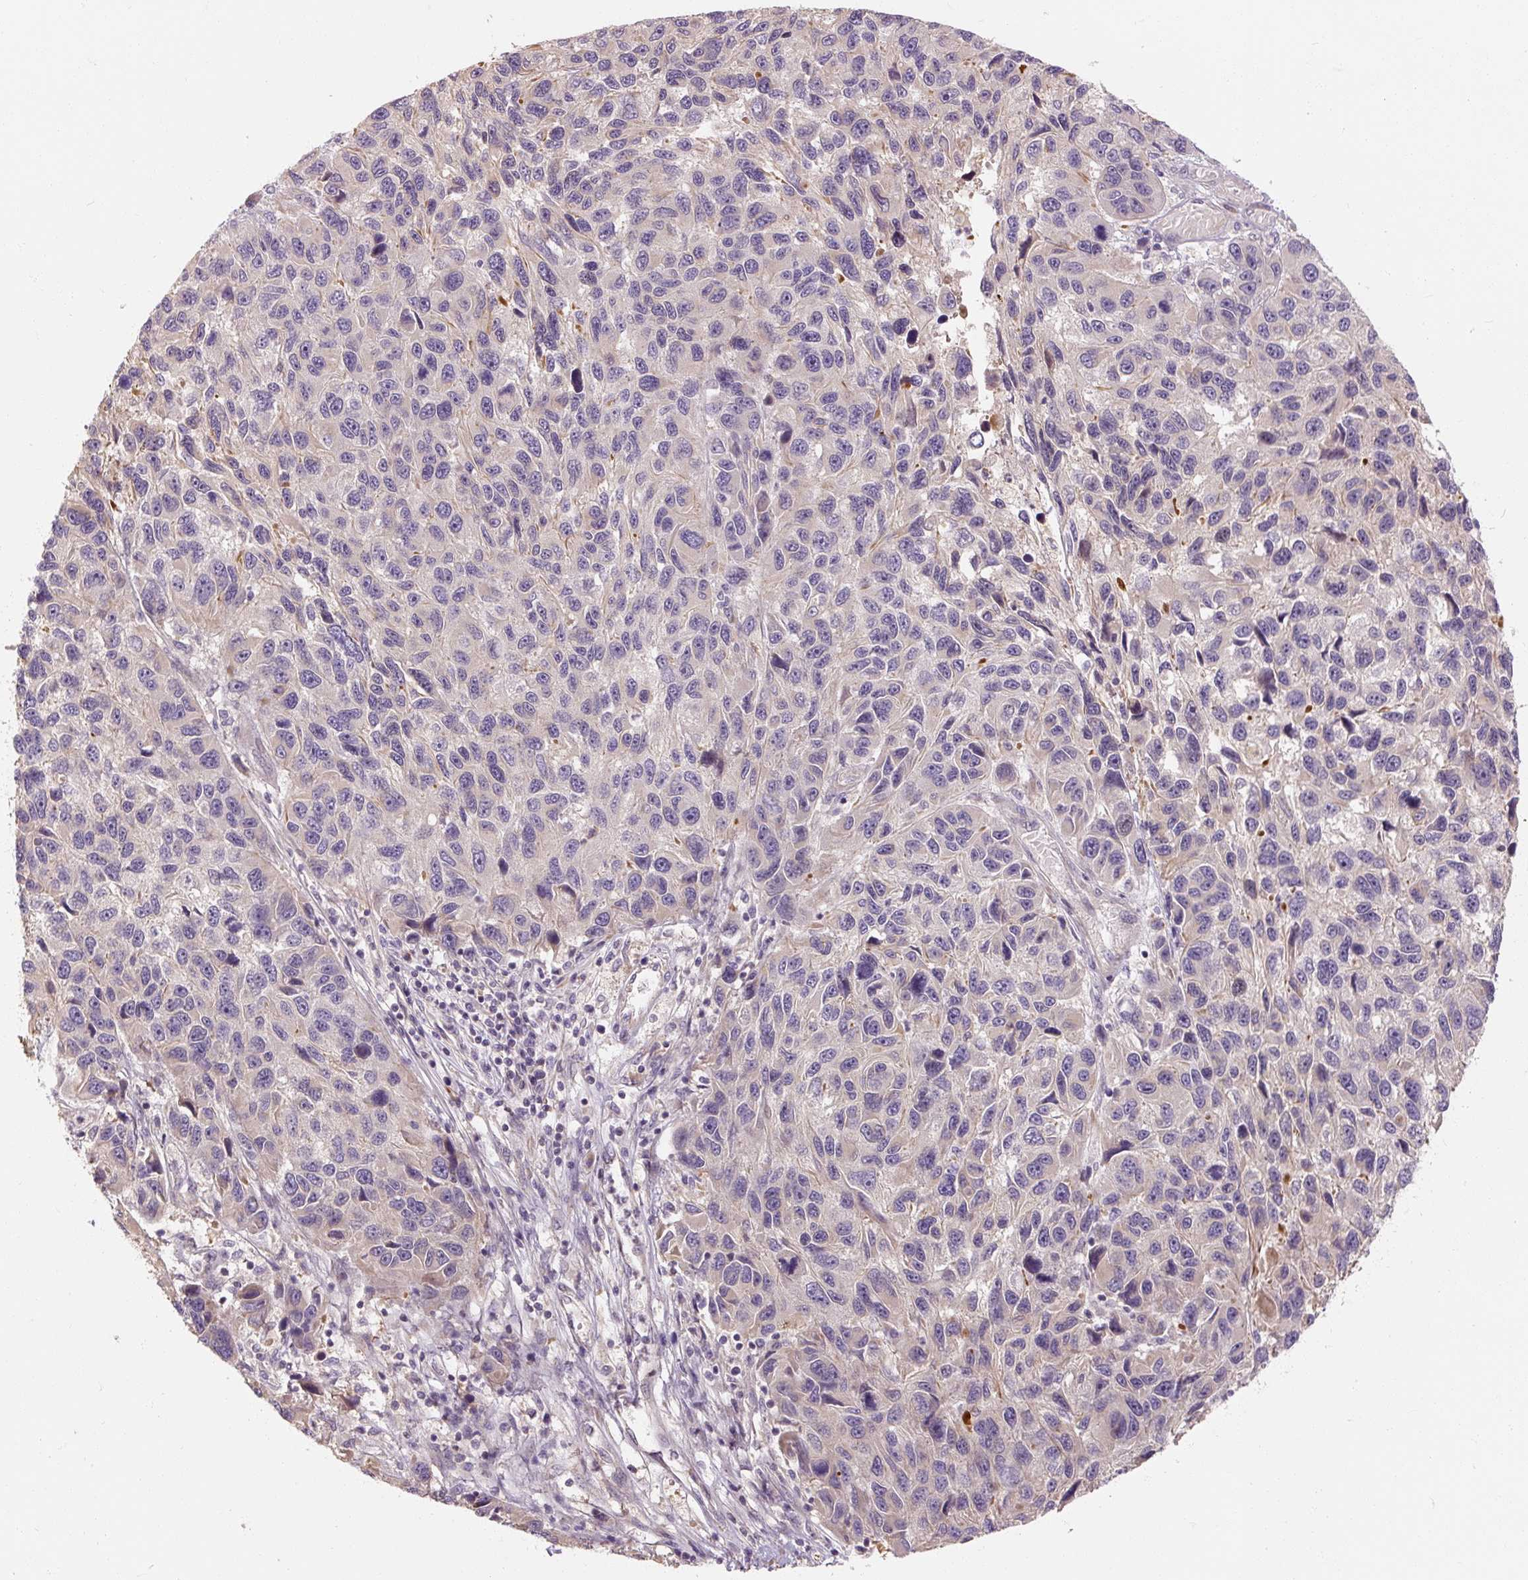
{"staining": {"intensity": "negative", "quantity": "none", "location": "none"}, "tissue": "melanoma", "cell_type": "Tumor cells", "image_type": "cancer", "snomed": [{"axis": "morphology", "description": "Malignant melanoma, NOS"}, {"axis": "topography", "description": "Skin"}], "caption": "An image of human malignant melanoma is negative for staining in tumor cells.", "gene": "RB1CC1", "patient": {"sex": "male", "age": 53}}